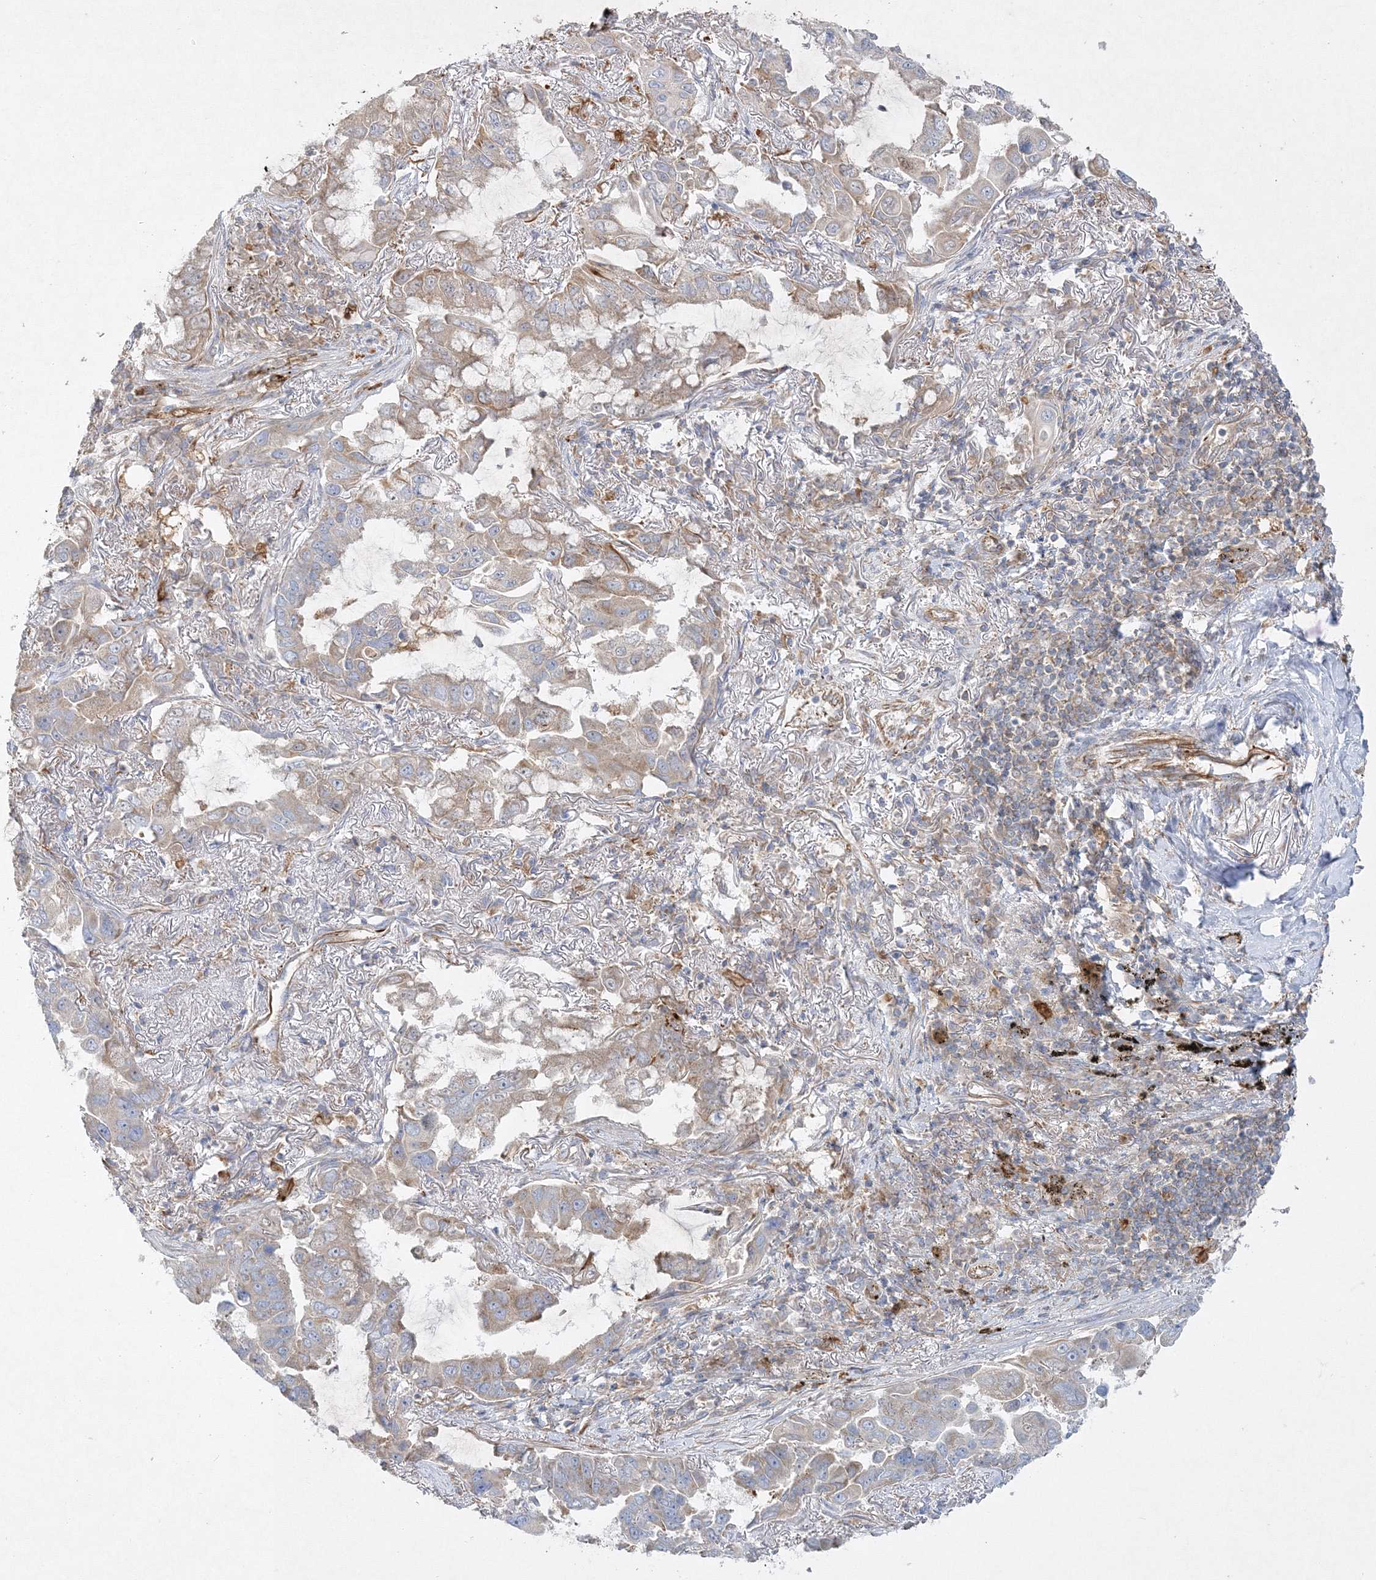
{"staining": {"intensity": "weak", "quantity": "25%-75%", "location": "cytoplasmic/membranous"}, "tissue": "lung cancer", "cell_type": "Tumor cells", "image_type": "cancer", "snomed": [{"axis": "morphology", "description": "Adenocarcinoma, NOS"}, {"axis": "topography", "description": "Lung"}], "caption": "Lung adenocarcinoma stained with a brown dye exhibits weak cytoplasmic/membranous positive staining in about 25%-75% of tumor cells.", "gene": "WDR37", "patient": {"sex": "male", "age": 64}}